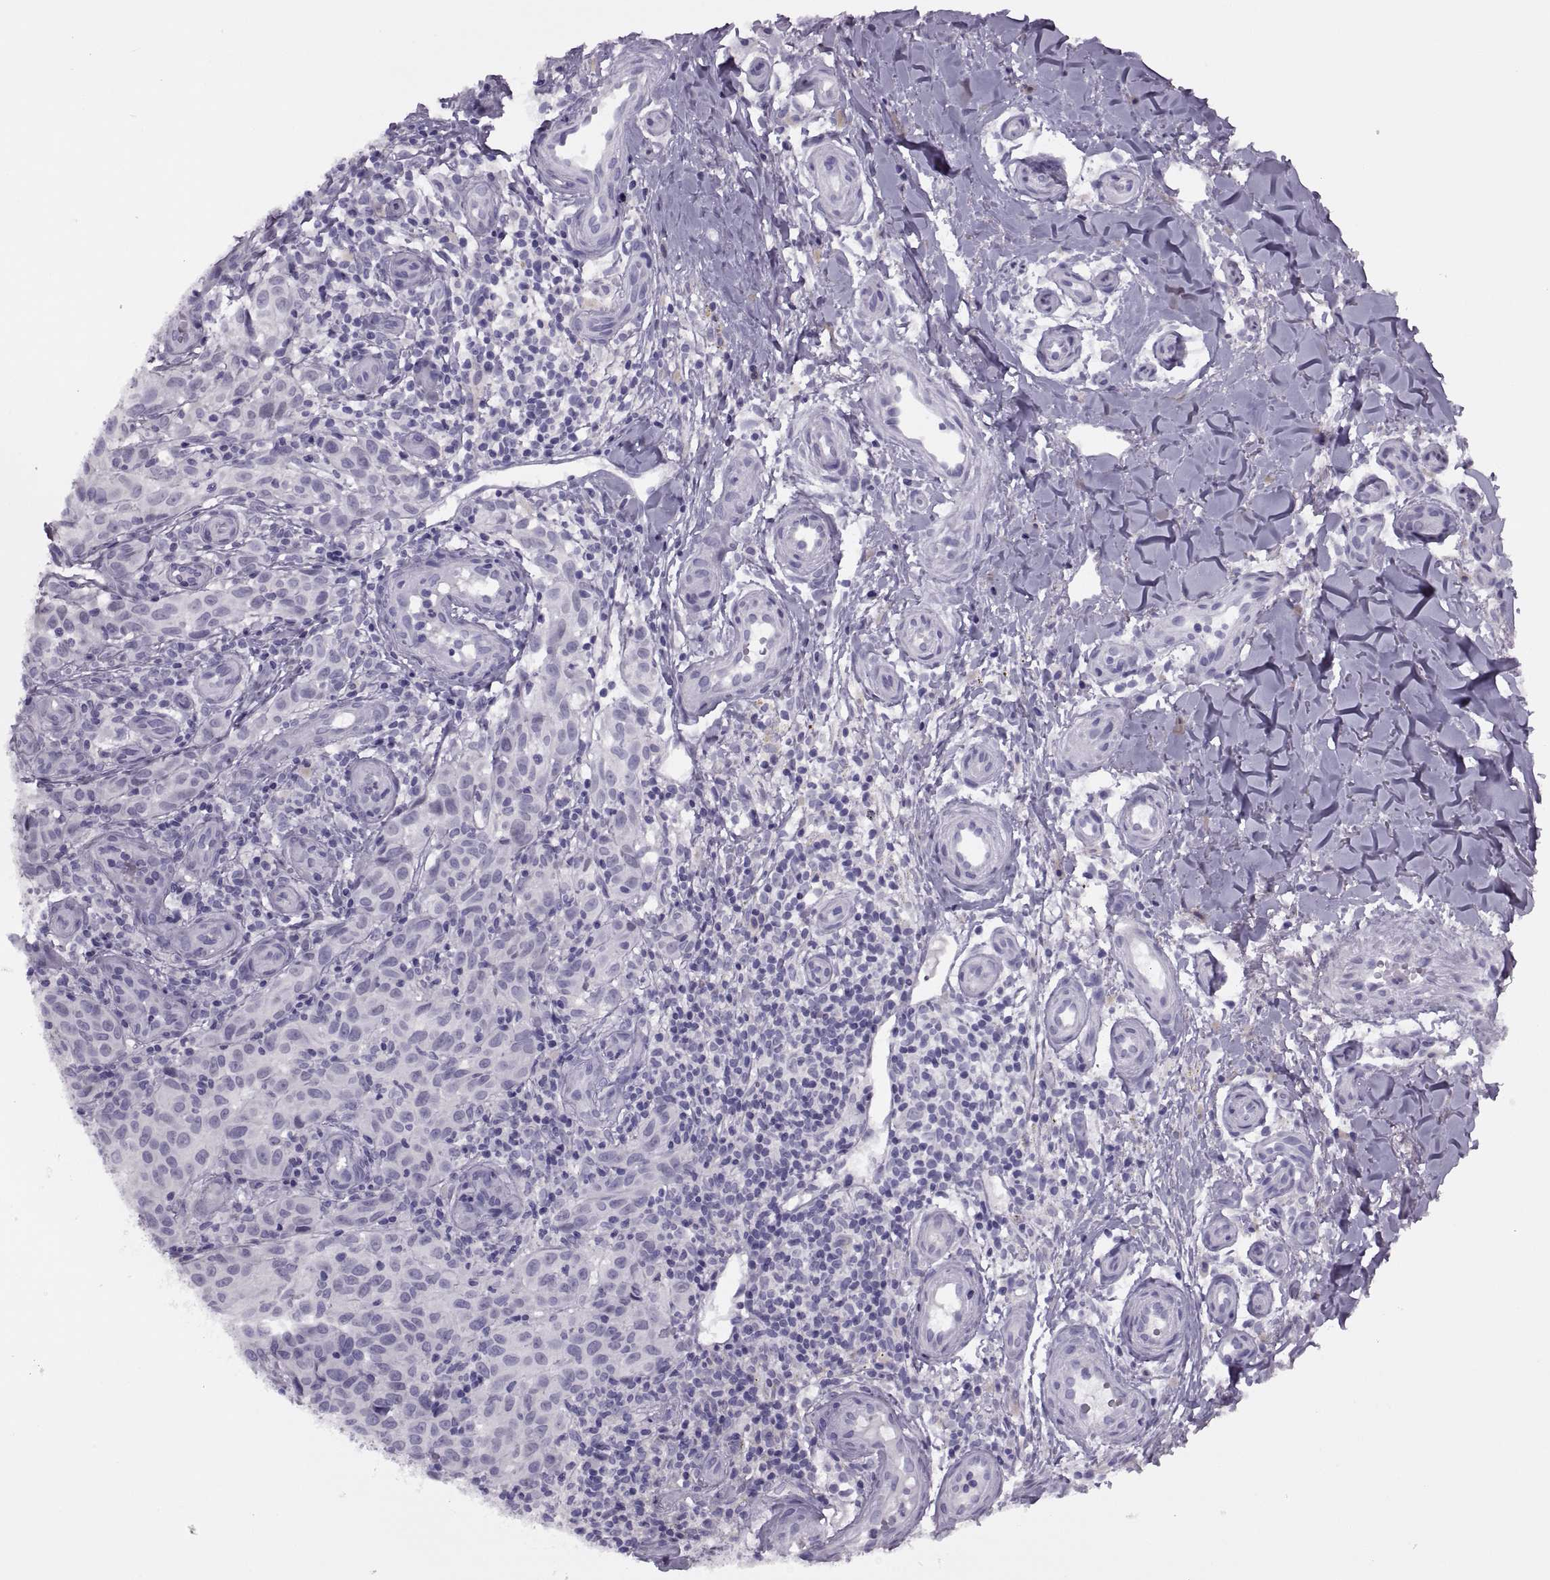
{"staining": {"intensity": "negative", "quantity": "none", "location": "none"}, "tissue": "melanoma", "cell_type": "Tumor cells", "image_type": "cancer", "snomed": [{"axis": "morphology", "description": "Malignant melanoma, NOS"}, {"axis": "topography", "description": "Skin"}], "caption": "DAB immunohistochemical staining of human melanoma demonstrates no significant positivity in tumor cells. (Immunohistochemistry, brightfield microscopy, high magnification).", "gene": "FAM24A", "patient": {"sex": "female", "age": 53}}